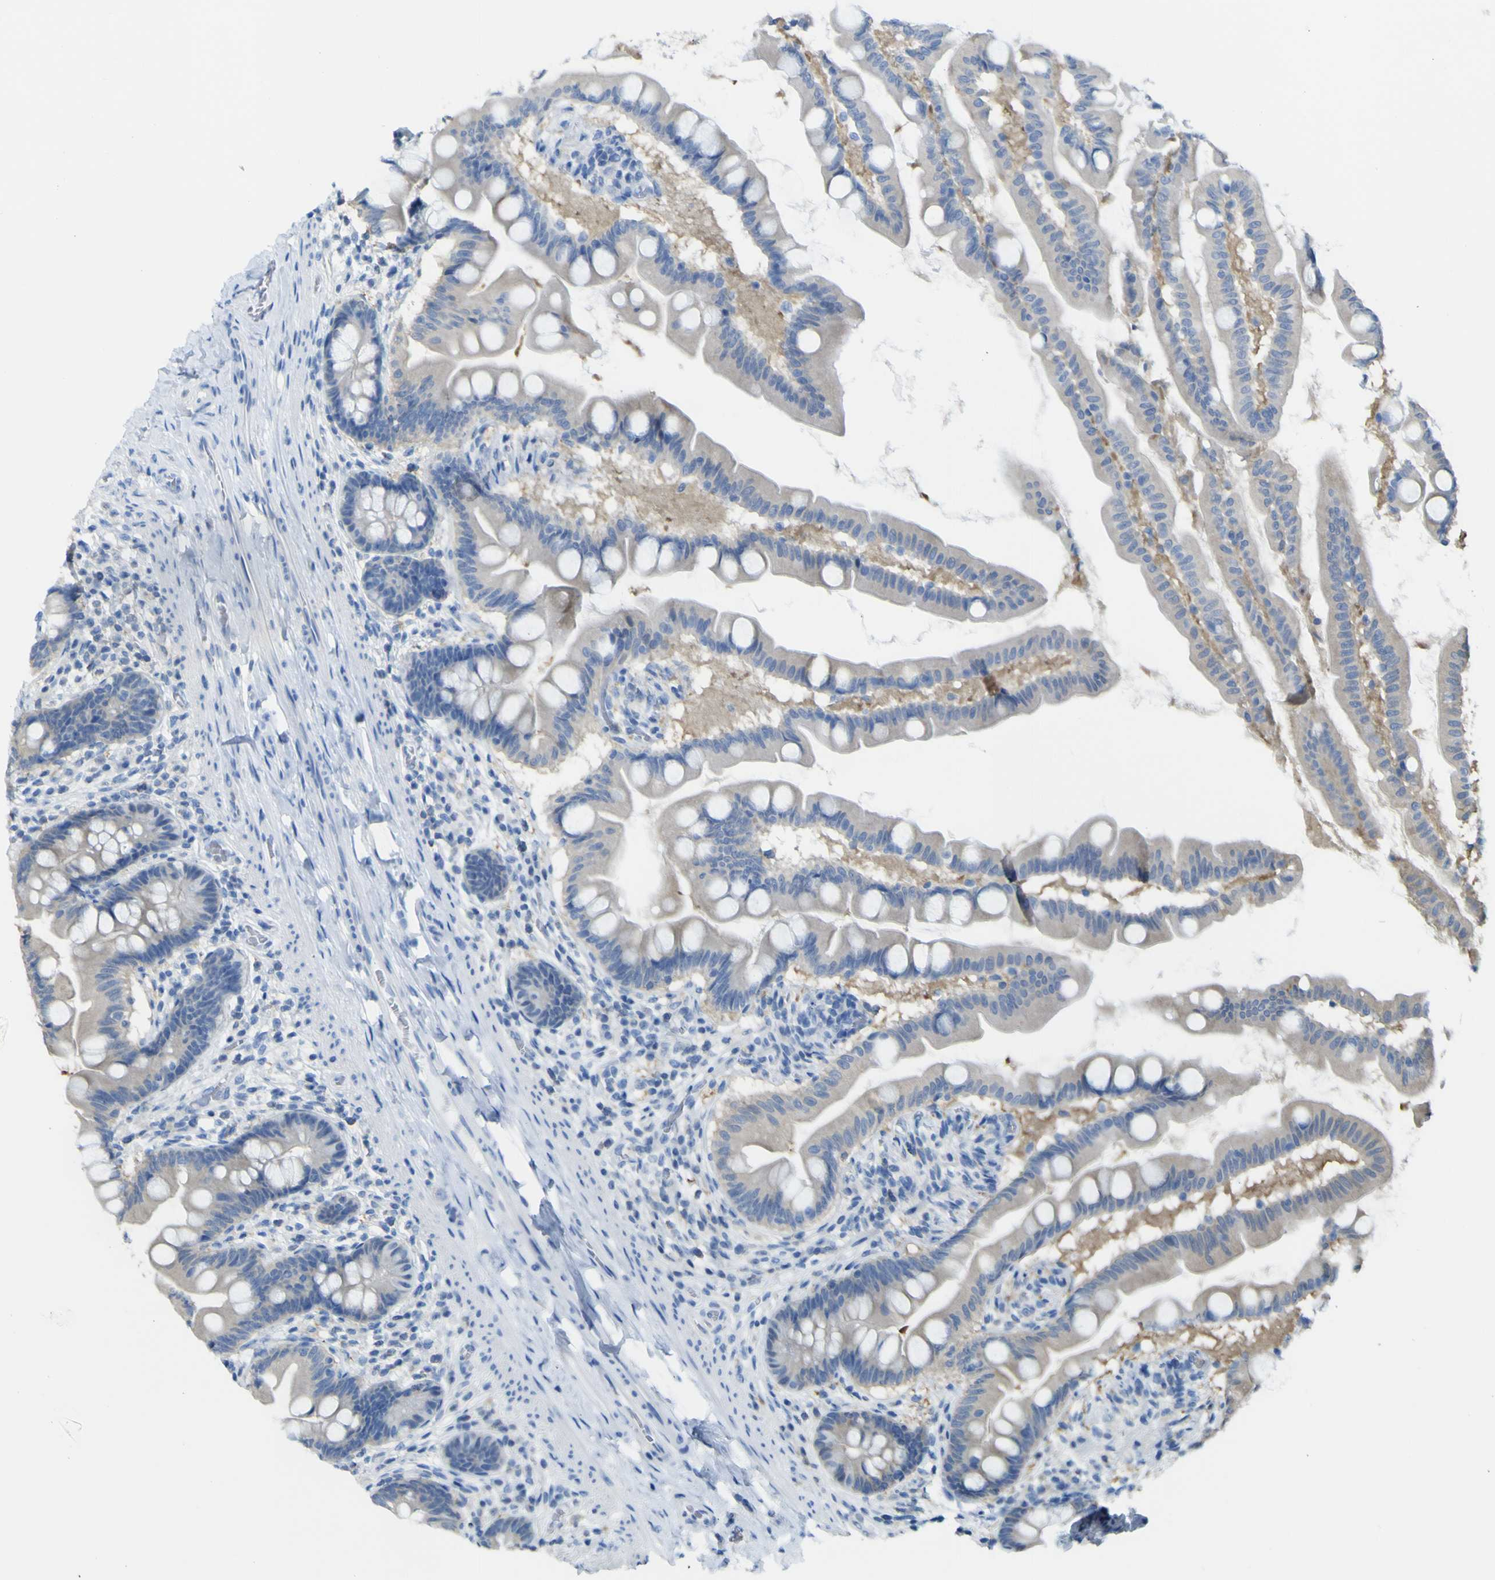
{"staining": {"intensity": "weak", "quantity": "<25%", "location": "cytoplasmic/membranous"}, "tissue": "small intestine", "cell_type": "Glandular cells", "image_type": "normal", "snomed": [{"axis": "morphology", "description": "Normal tissue, NOS"}, {"axis": "topography", "description": "Small intestine"}], "caption": "Glandular cells show no significant protein staining in benign small intestine. (Brightfield microscopy of DAB IHC at high magnification).", "gene": "ABHD3", "patient": {"sex": "female", "age": 56}}